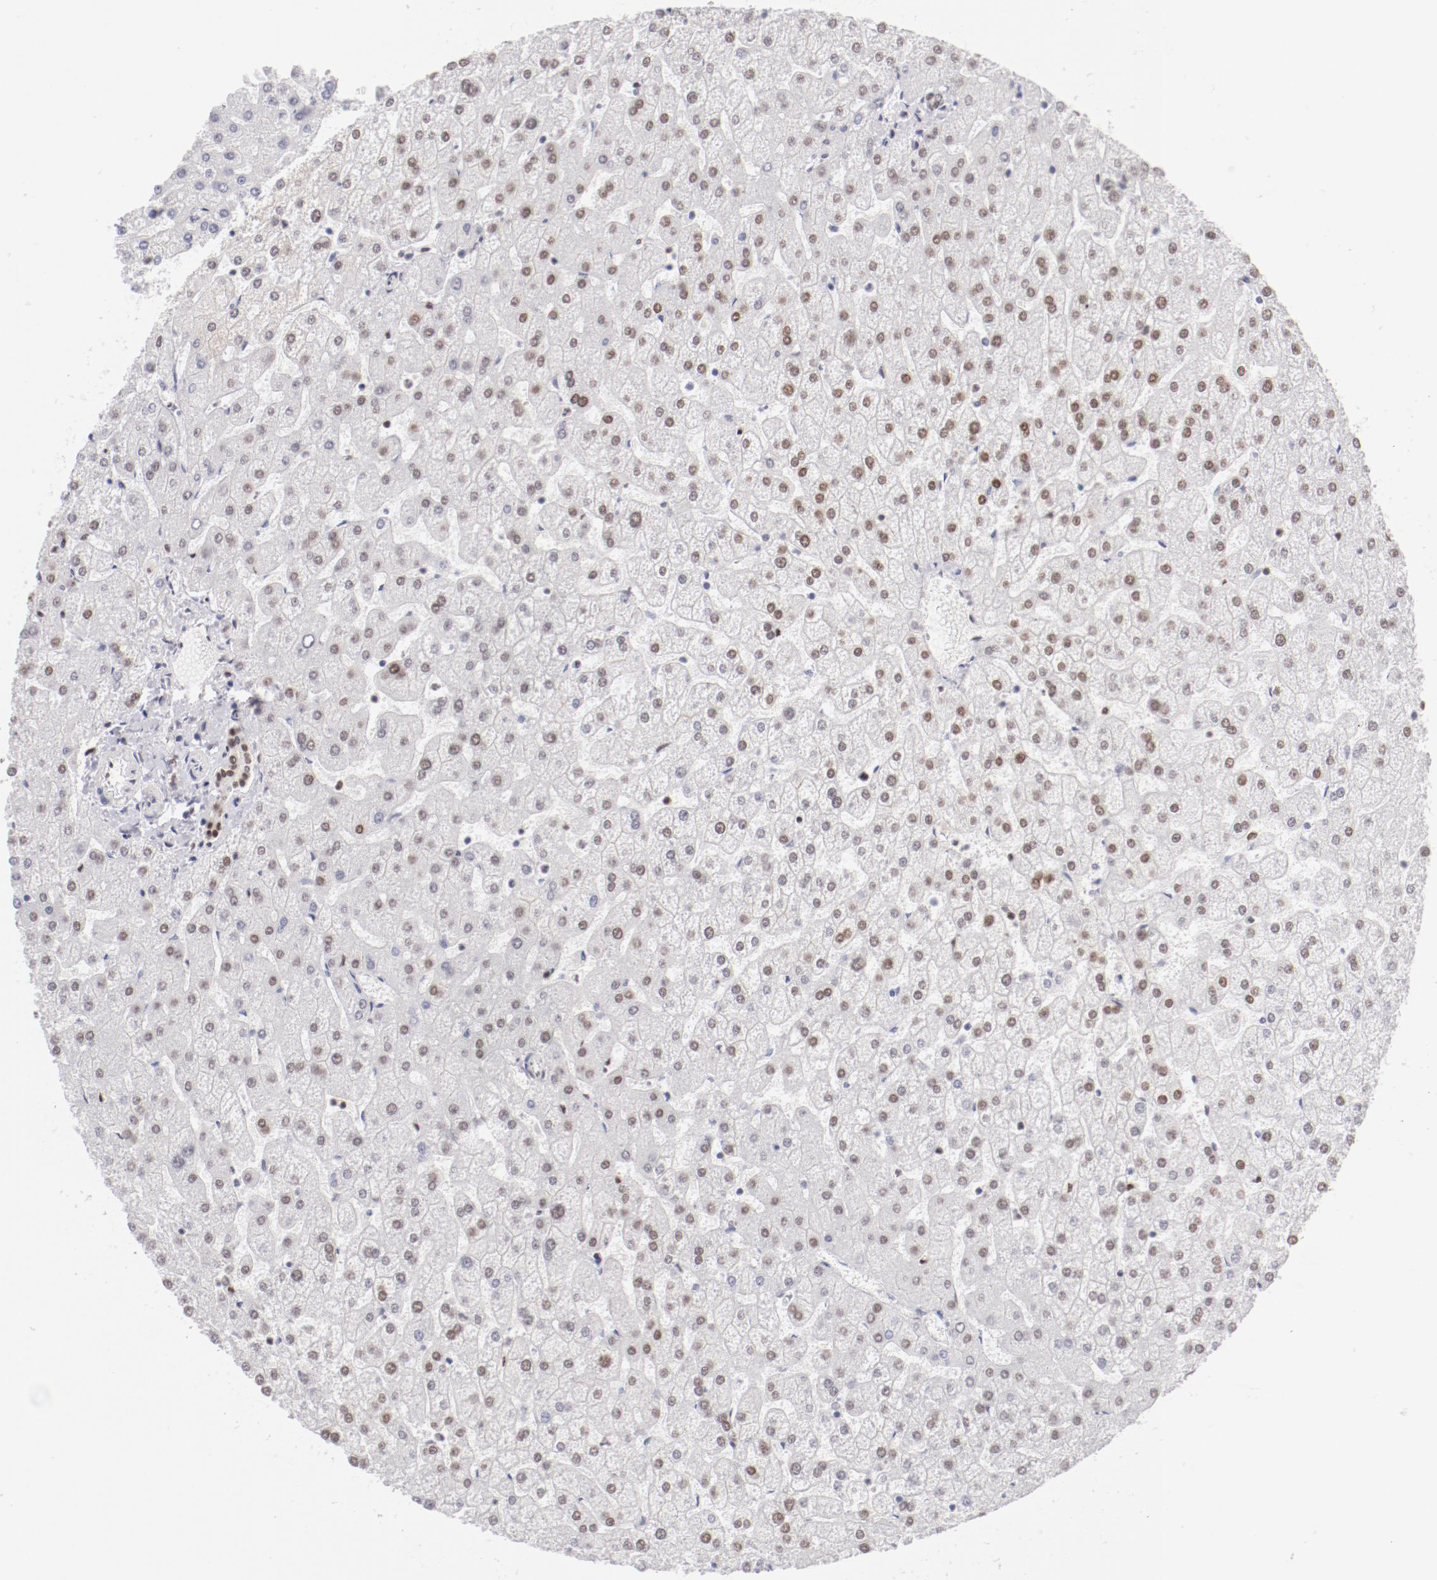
{"staining": {"intensity": "weak", "quantity": ">75%", "location": "nuclear"}, "tissue": "liver", "cell_type": "Cholangiocytes", "image_type": "normal", "snomed": [{"axis": "morphology", "description": "Normal tissue, NOS"}, {"axis": "topography", "description": "Liver"}], "caption": "Human liver stained with a brown dye displays weak nuclear positive positivity in about >75% of cholangiocytes.", "gene": "TFAP4", "patient": {"sex": "female", "age": 32}}